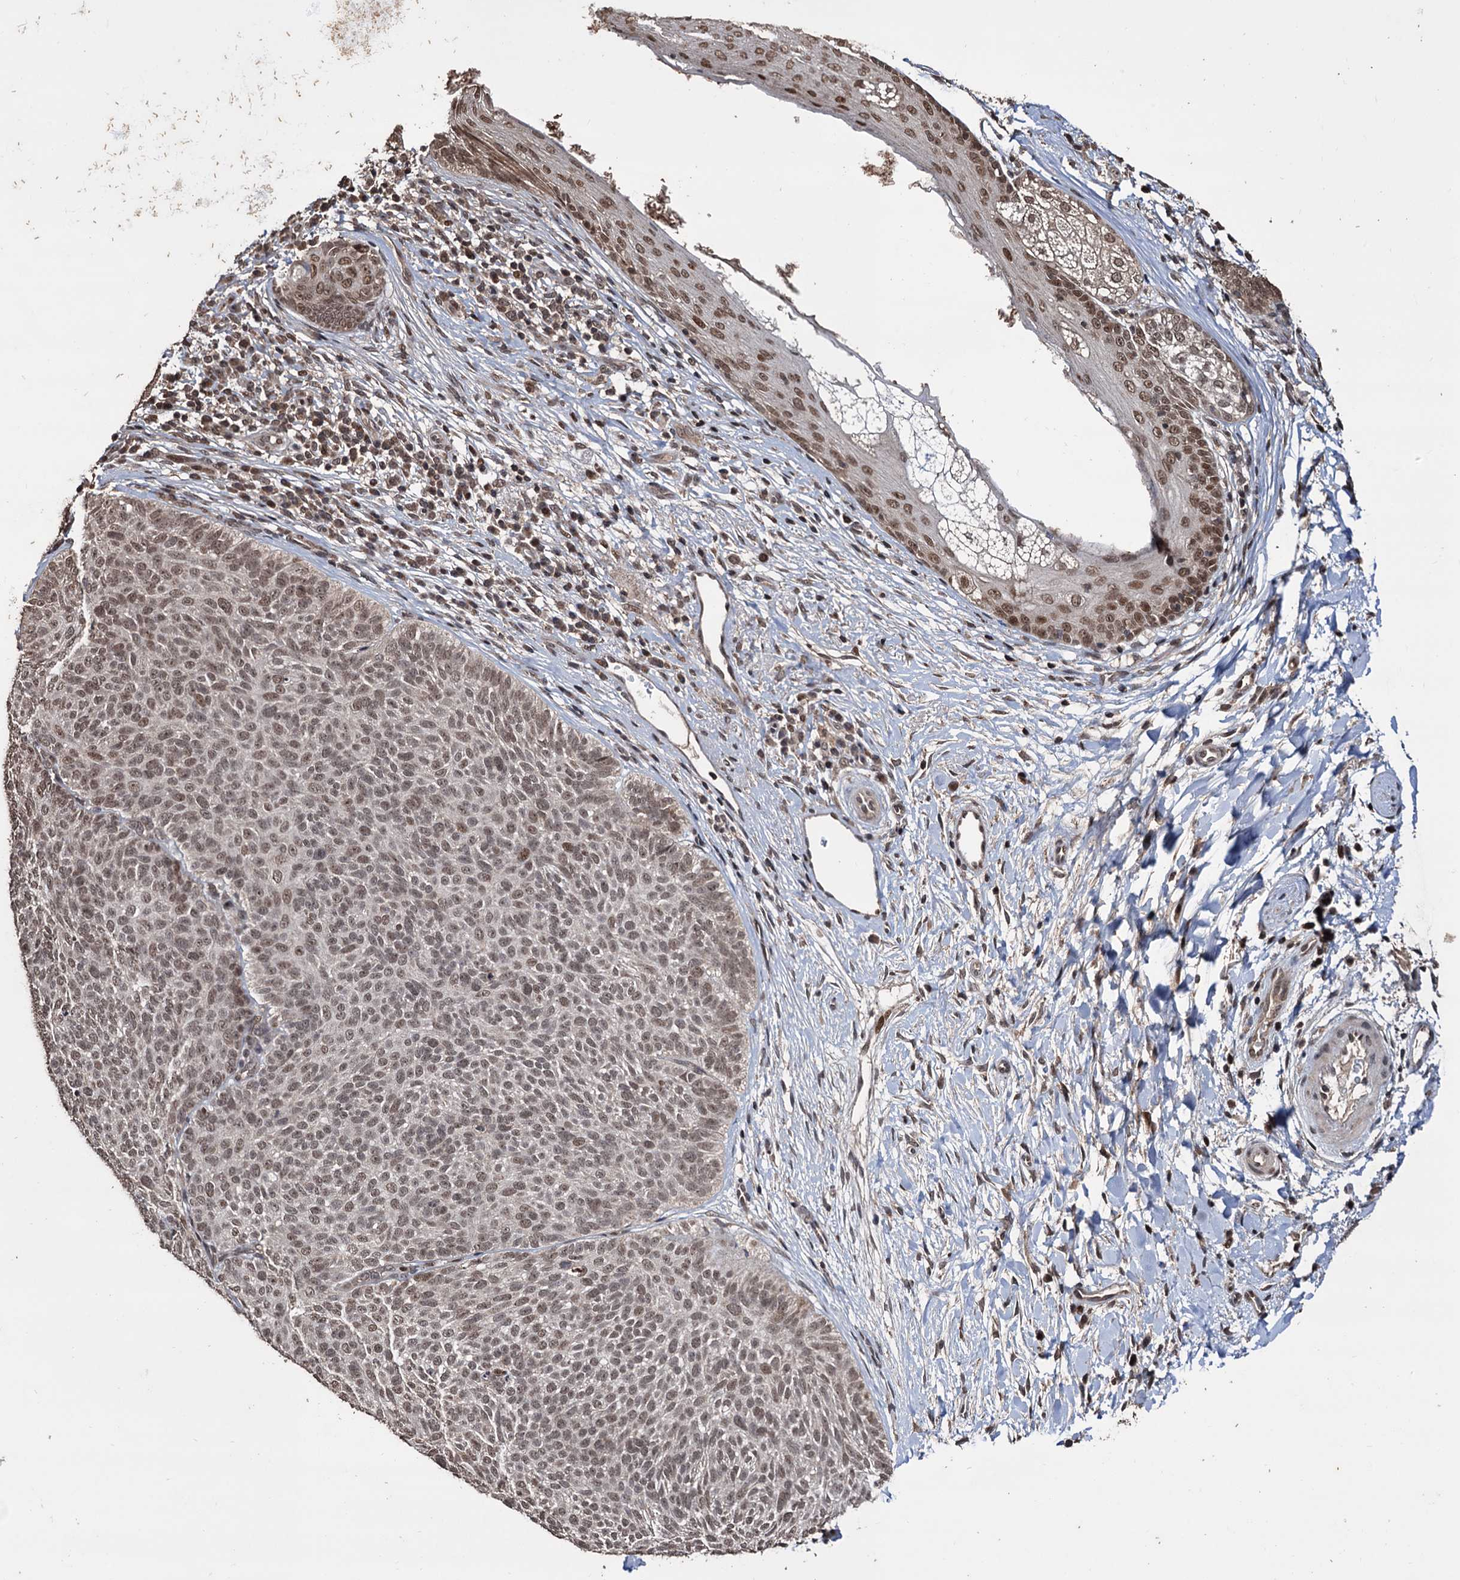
{"staining": {"intensity": "weak", "quantity": "25%-75%", "location": "nuclear"}, "tissue": "skin cancer", "cell_type": "Tumor cells", "image_type": "cancer", "snomed": [{"axis": "morphology", "description": "Basal cell carcinoma"}, {"axis": "topography", "description": "Skin"}], "caption": "The photomicrograph demonstrates a brown stain indicating the presence of a protein in the nuclear of tumor cells in skin basal cell carcinoma.", "gene": "KLF5", "patient": {"sex": "male", "age": 85}}